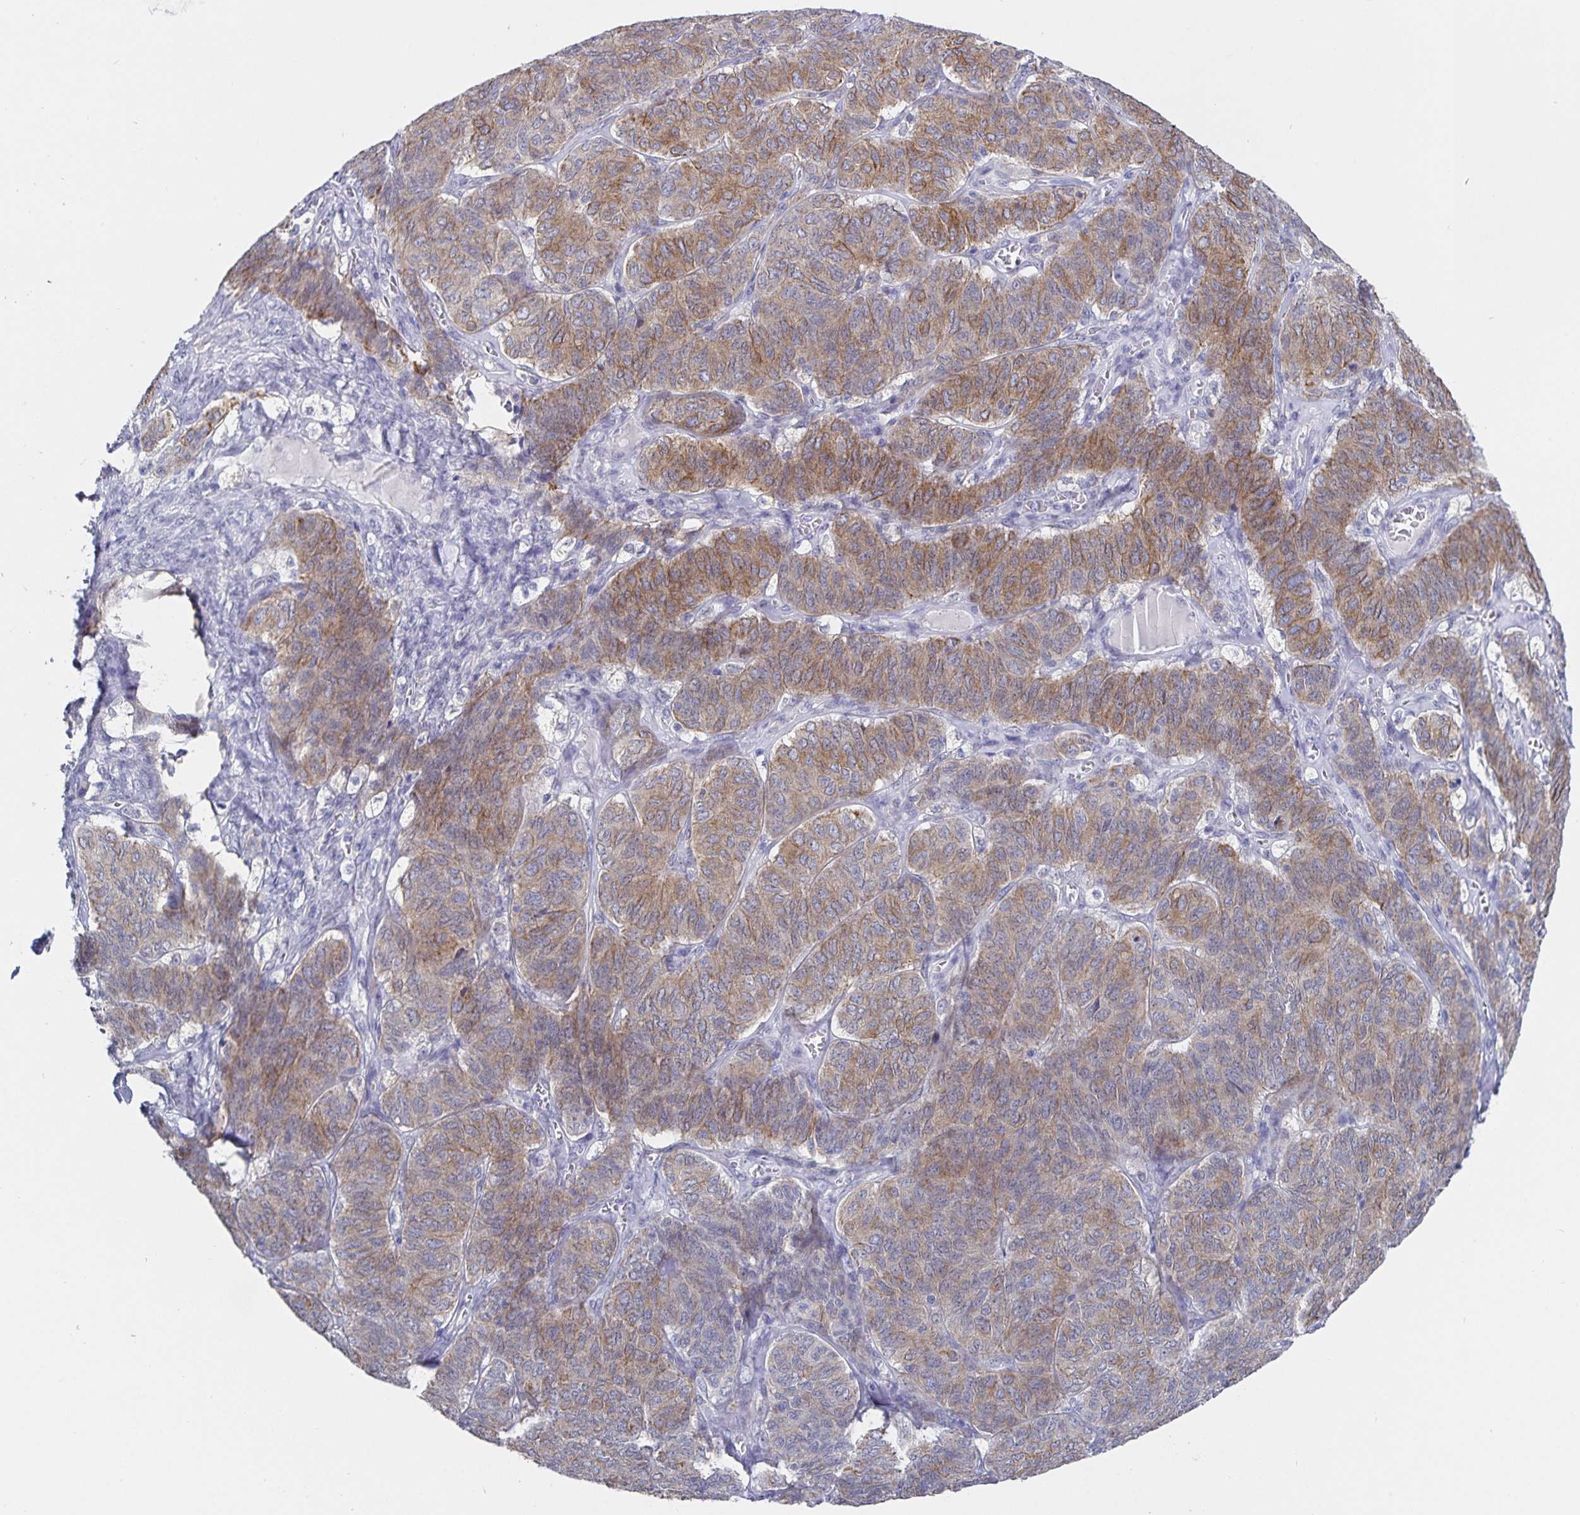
{"staining": {"intensity": "moderate", "quantity": "<25%", "location": "cytoplasmic/membranous"}, "tissue": "ovarian cancer", "cell_type": "Tumor cells", "image_type": "cancer", "snomed": [{"axis": "morphology", "description": "Carcinoma, endometroid"}, {"axis": "topography", "description": "Ovary"}], "caption": "Immunohistochemical staining of human ovarian endometroid carcinoma shows low levels of moderate cytoplasmic/membranous protein positivity in approximately <25% of tumor cells.", "gene": "ZIK1", "patient": {"sex": "female", "age": 80}}